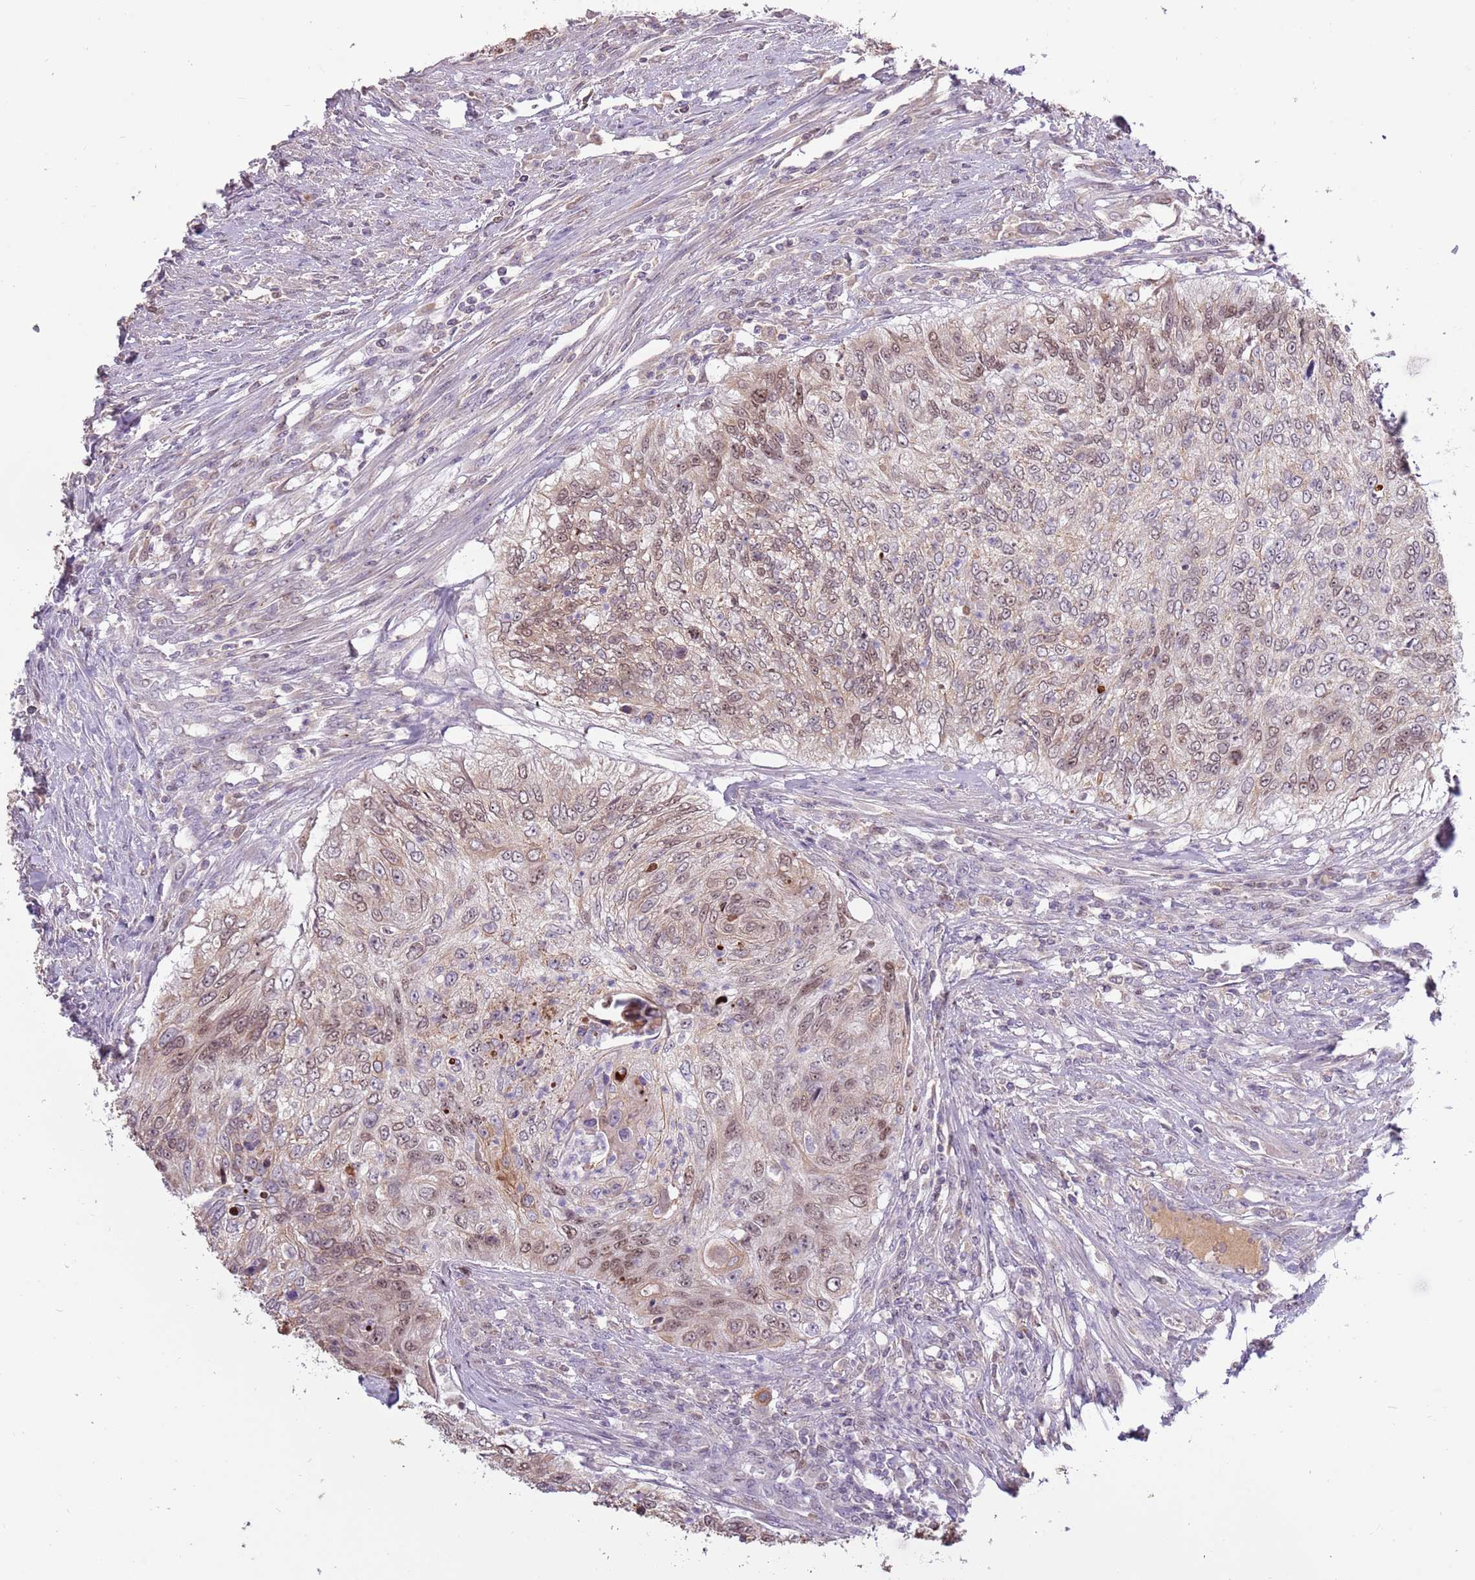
{"staining": {"intensity": "moderate", "quantity": "25%-75%", "location": "nuclear"}, "tissue": "urothelial cancer", "cell_type": "Tumor cells", "image_type": "cancer", "snomed": [{"axis": "morphology", "description": "Urothelial carcinoma, High grade"}, {"axis": "topography", "description": "Urinary bladder"}], "caption": "IHC image of human urothelial cancer stained for a protein (brown), which exhibits medium levels of moderate nuclear expression in about 25%-75% of tumor cells.", "gene": "SYS1", "patient": {"sex": "female", "age": 60}}